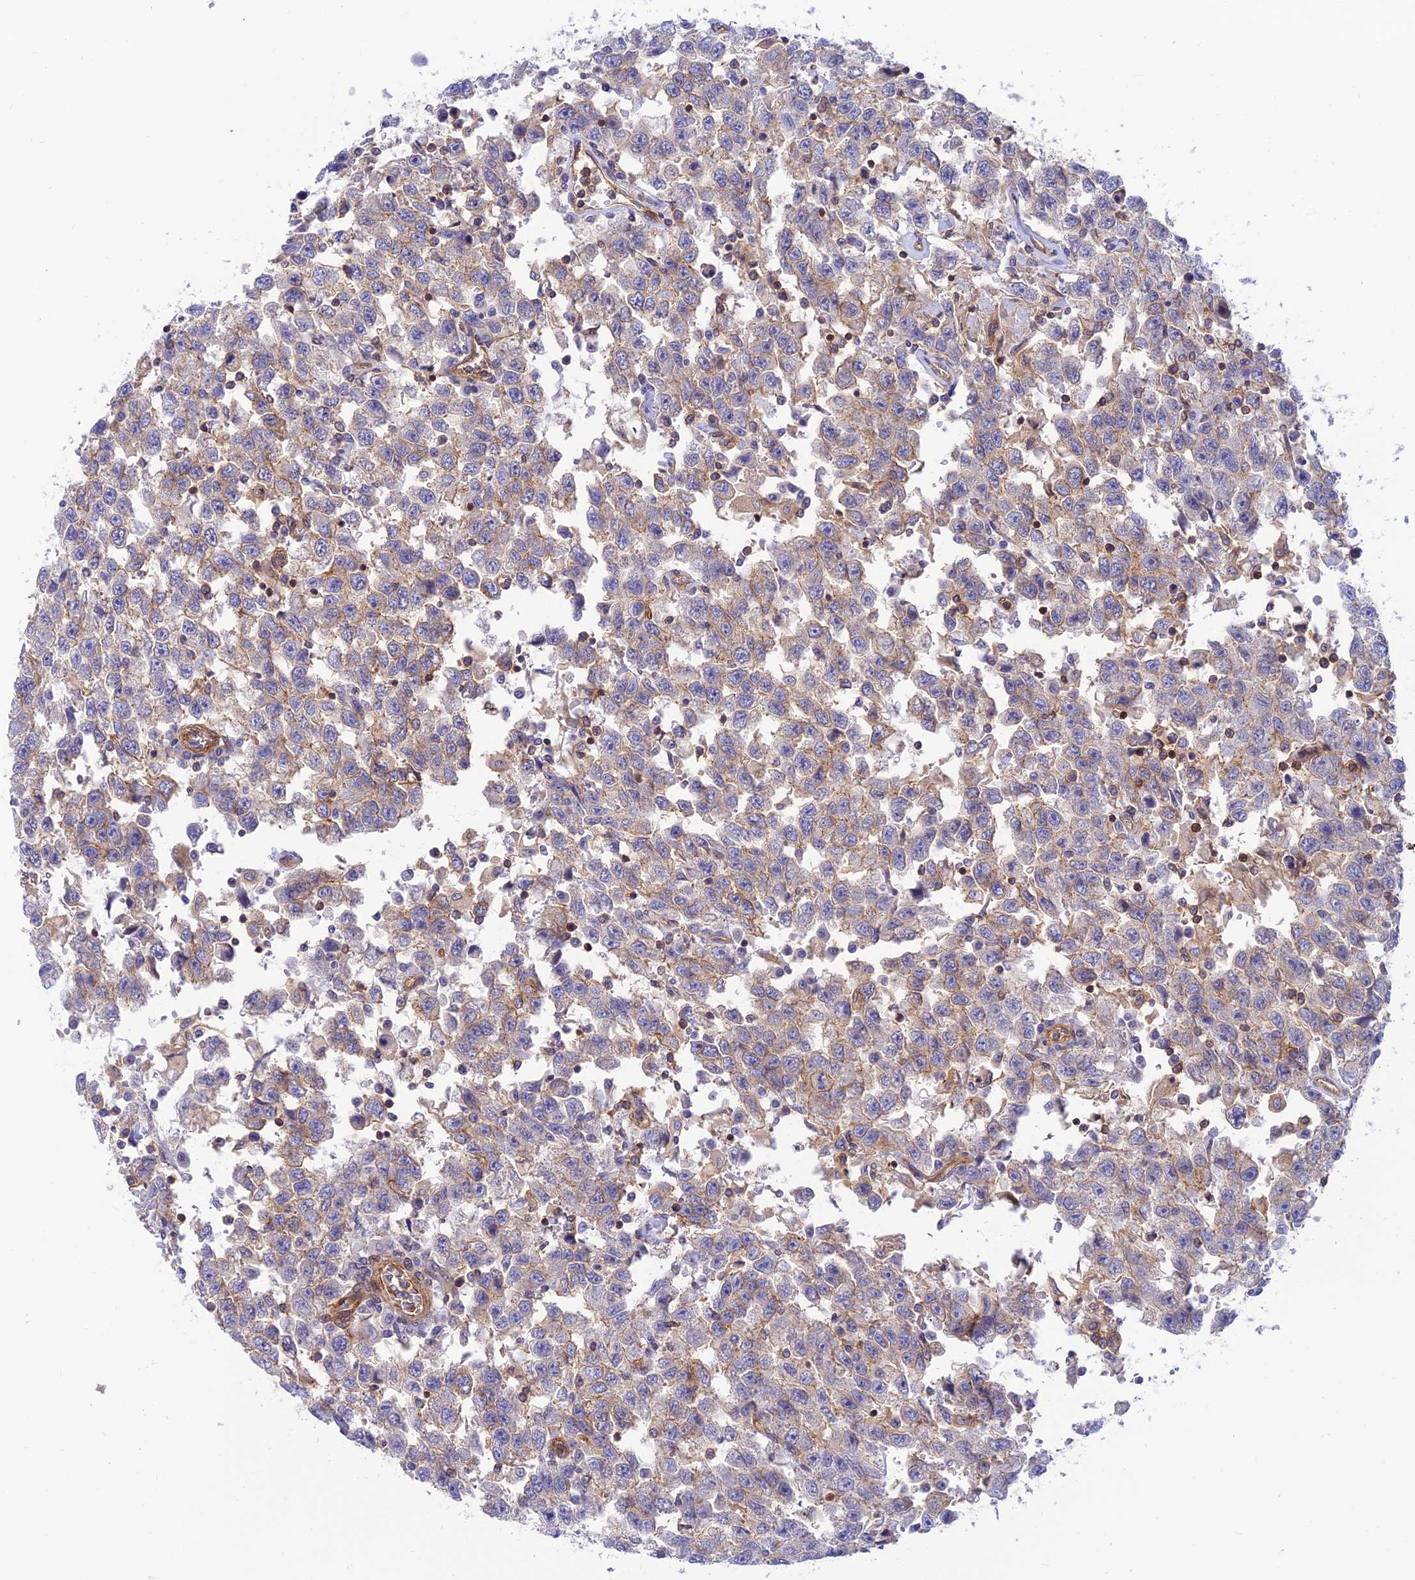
{"staining": {"intensity": "weak", "quantity": "<25%", "location": "cytoplasmic/membranous"}, "tissue": "testis cancer", "cell_type": "Tumor cells", "image_type": "cancer", "snomed": [{"axis": "morphology", "description": "Seminoma, NOS"}, {"axis": "topography", "description": "Testis"}], "caption": "Seminoma (testis) was stained to show a protein in brown. There is no significant staining in tumor cells.", "gene": "PPP1R12C", "patient": {"sex": "male", "age": 41}}